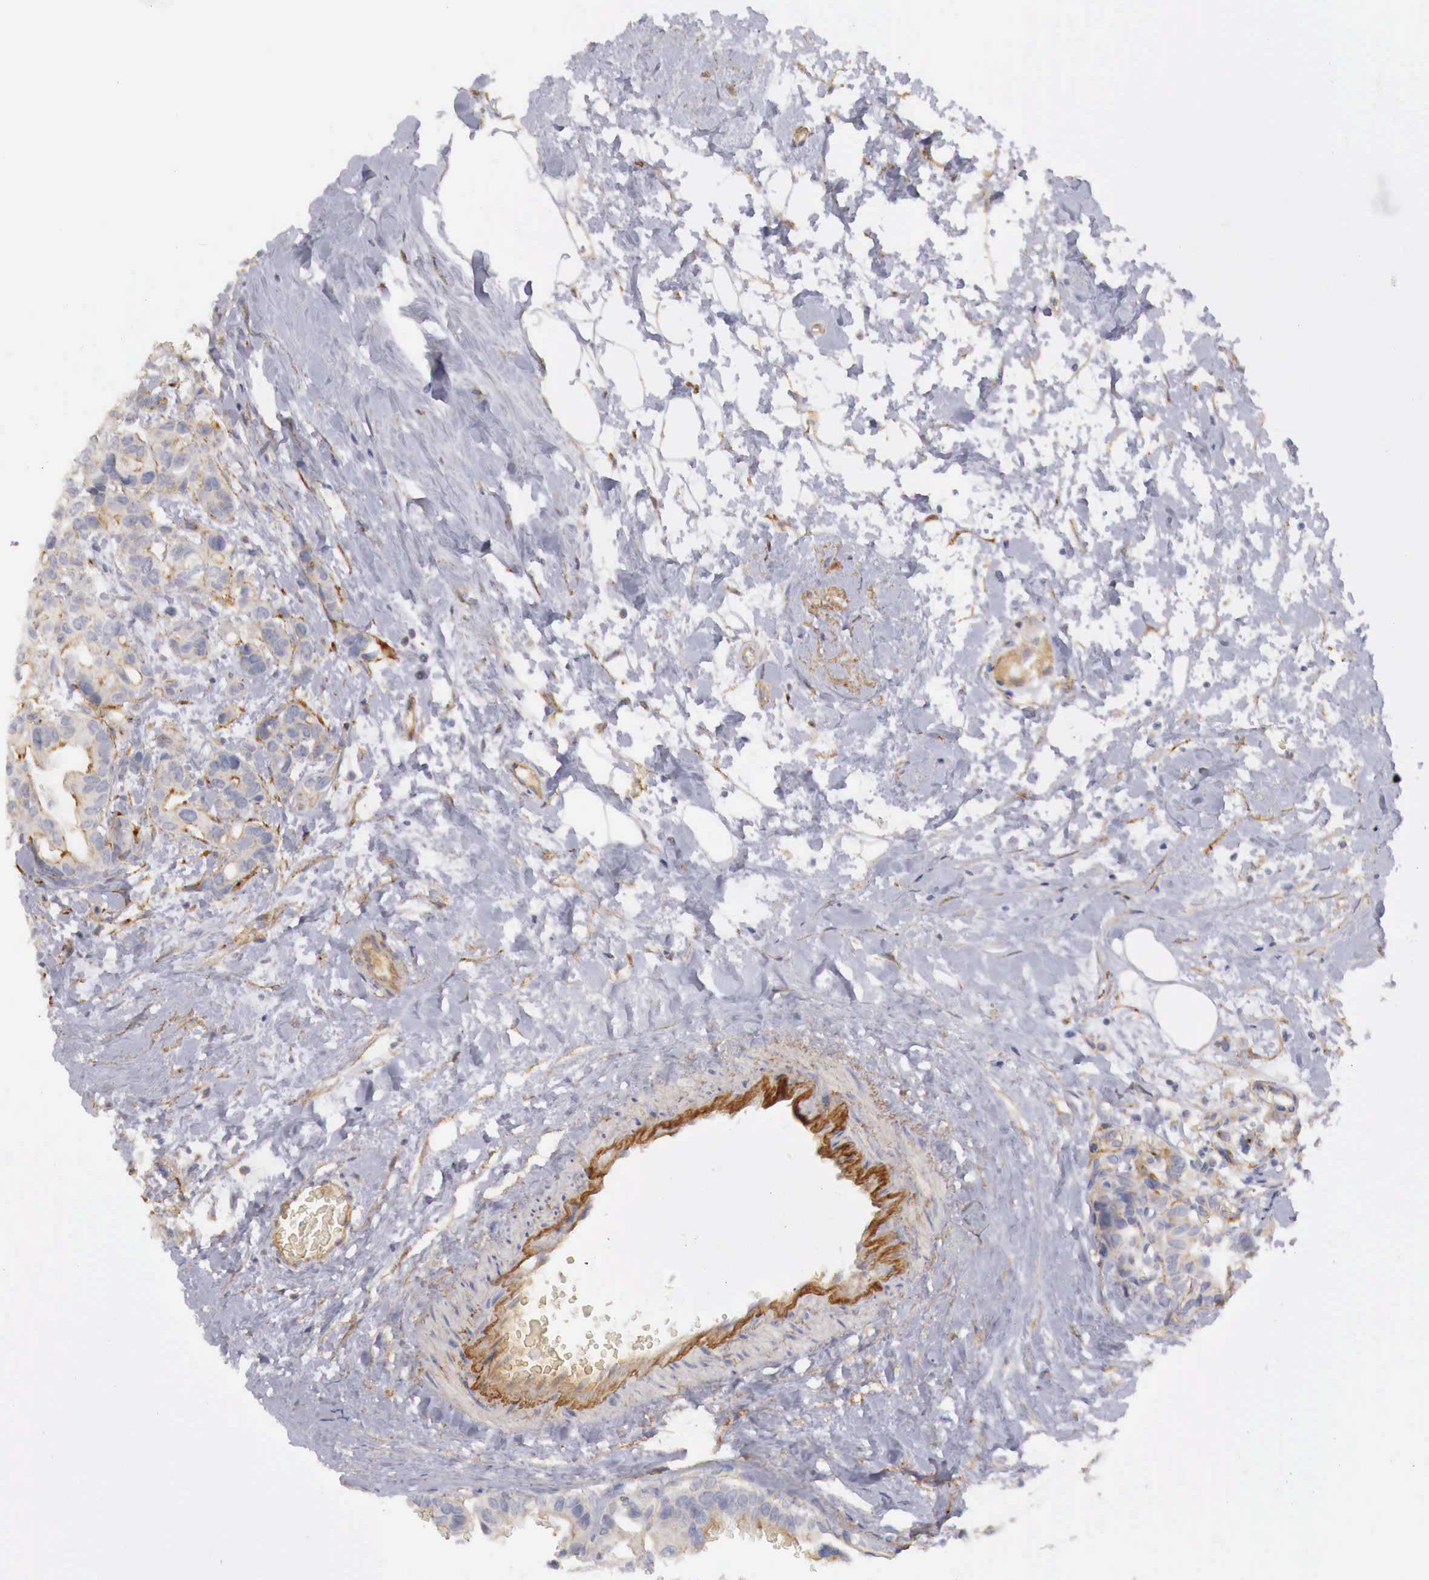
{"staining": {"intensity": "weak", "quantity": "25%-75%", "location": "cytoplasmic/membranous"}, "tissue": "breast cancer", "cell_type": "Tumor cells", "image_type": "cancer", "snomed": [{"axis": "morphology", "description": "Duct carcinoma"}, {"axis": "topography", "description": "Breast"}], "caption": "The photomicrograph shows staining of breast cancer (infiltrating ductal carcinoma), revealing weak cytoplasmic/membranous protein positivity (brown color) within tumor cells.", "gene": "KLHDC7B", "patient": {"sex": "female", "age": 69}}